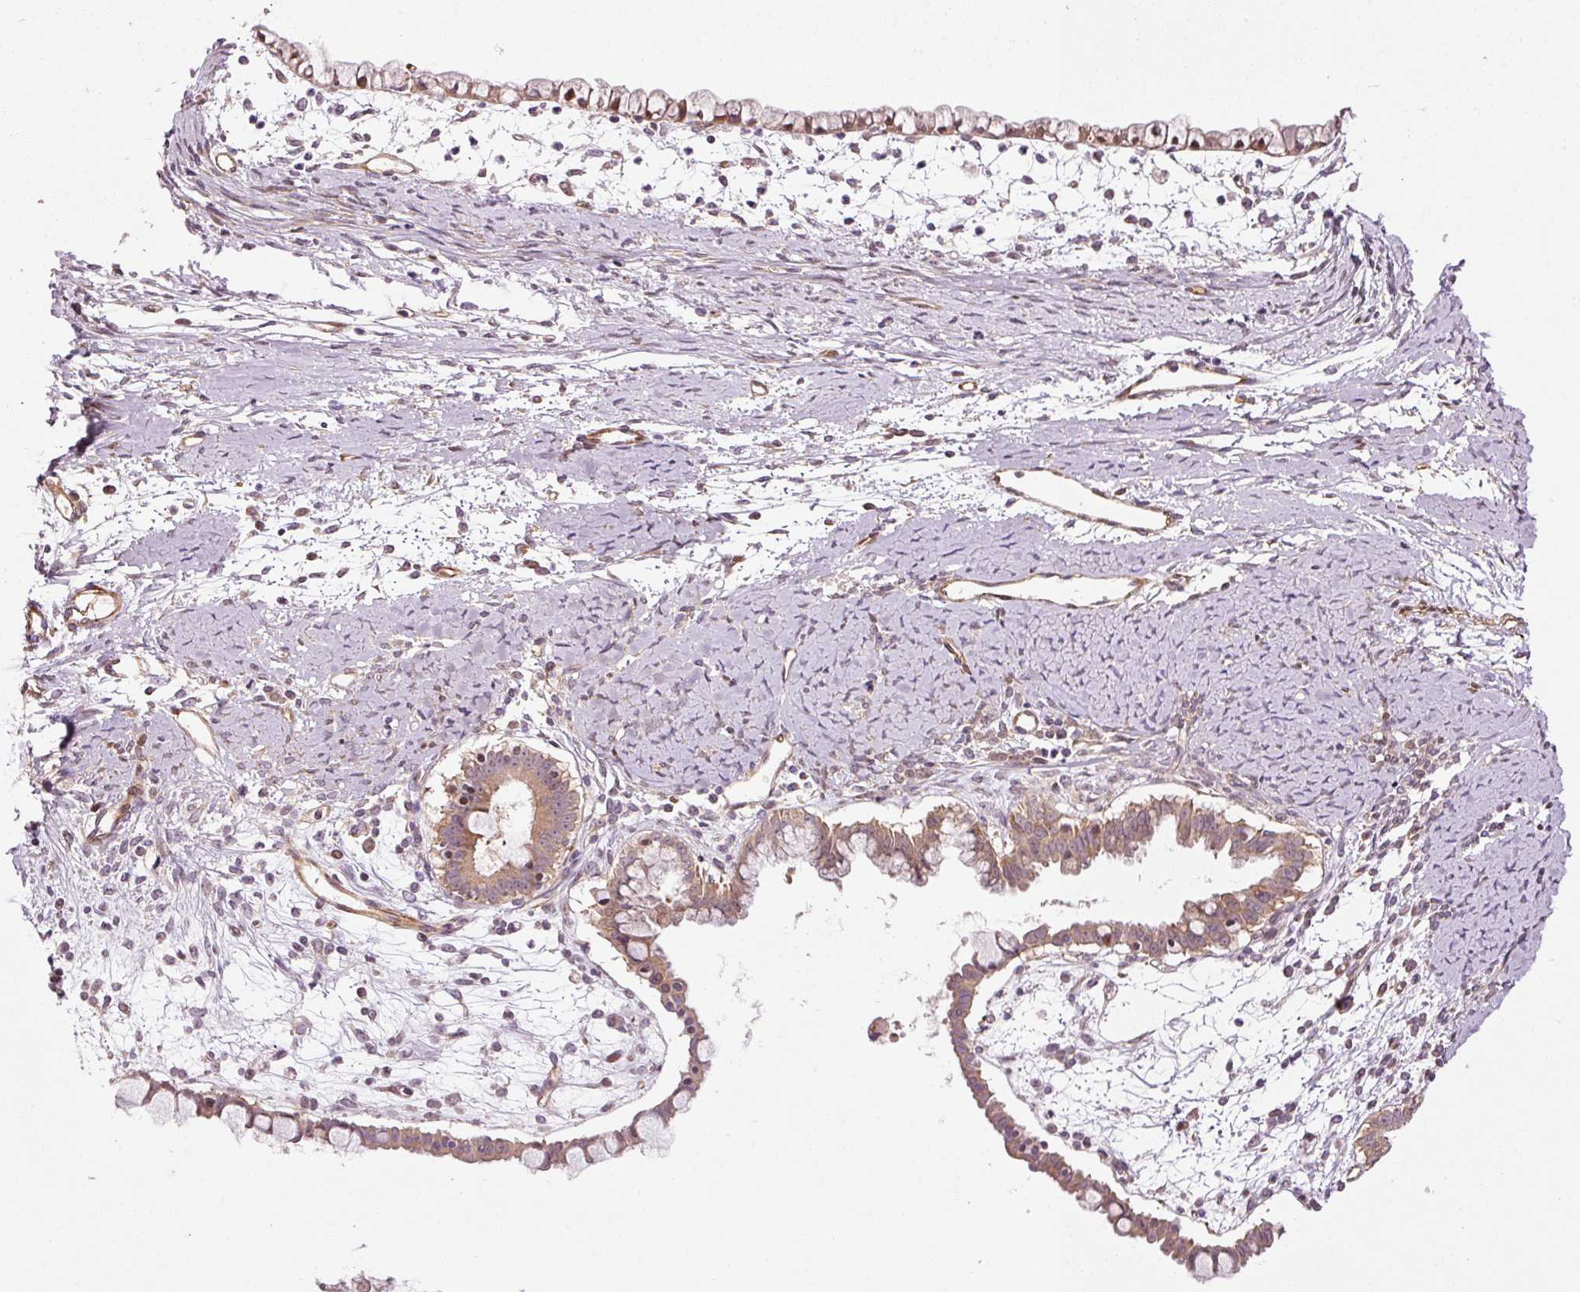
{"staining": {"intensity": "moderate", "quantity": ">75%", "location": "cytoplasmic/membranous"}, "tissue": "ovarian cancer", "cell_type": "Tumor cells", "image_type": "cancer", "snomed": [{"axis": "morphology", "description": "Cystadenocarcinoma, mucinous, NOS"}, {"axis": "topography", "description": "Ovary"}], "caption": "An IHC photomicrograph of tumor tissue is shown. Protein staining in brown labels moderate cytoplasmic/membranous positivity in mucinous cystadenocarcinoma (ovarian) within tumor cells.", "gene": "PPP1R14B", "patient": {"sex": "female", "age": 61}}